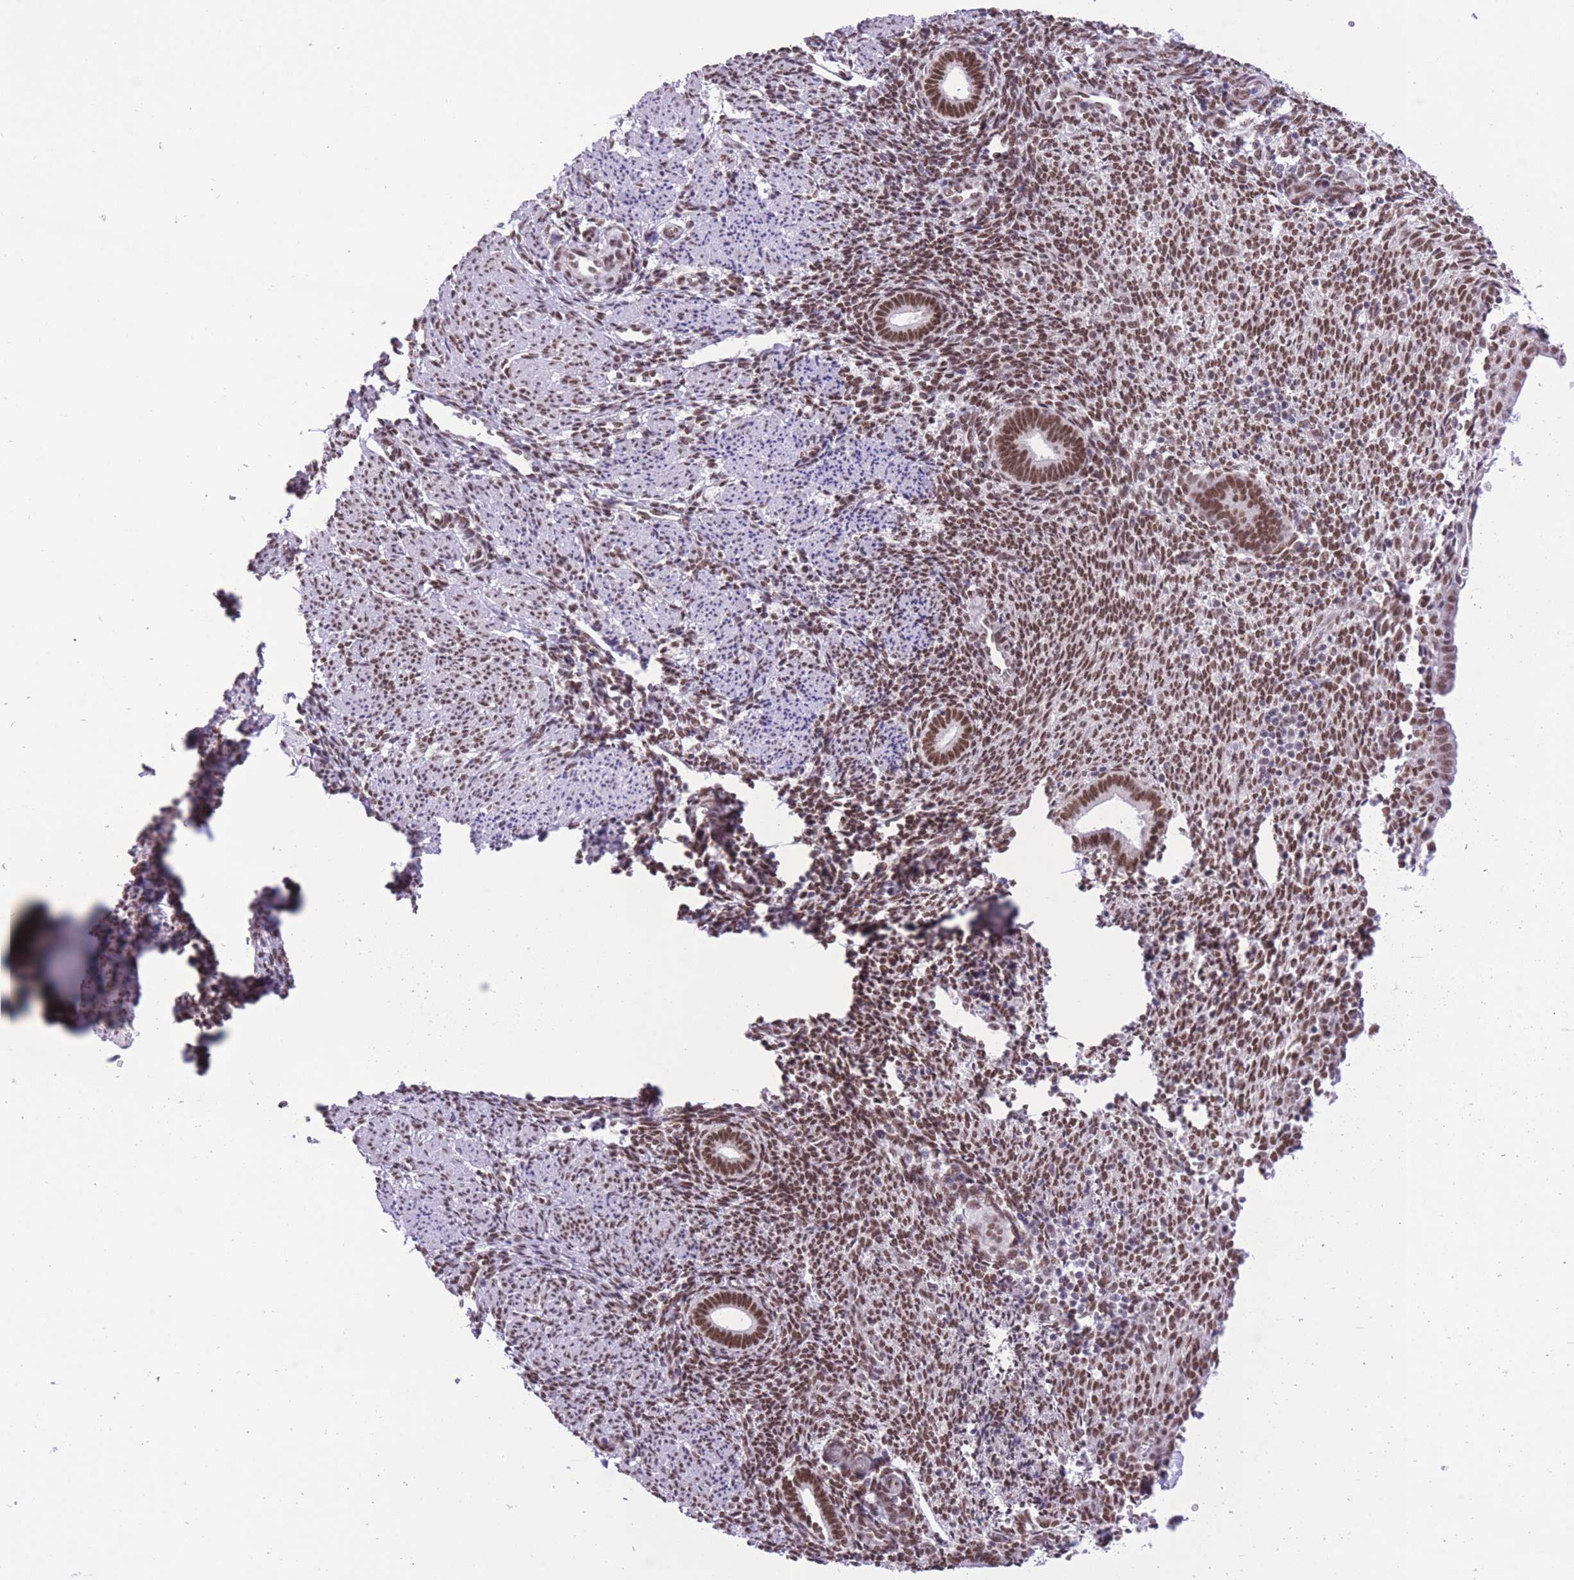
{"staining": {"intensity": "moderate", "quantity": "<25%", "location": "nuclear"}, "tissue": "endometrium", "cell_type": "Cells in endometrial stroma", "image_type": "normal", "snomed": [{"axis": "morphology", "description": "Normal tissue, NOS"}, {"axis": "topography", "description": "Endometrium"}], "caption": "Immunohistochemical staining of unremarkable endometrium demonstrates <25% levels of moderate nuclear protein positivity in approximately <25% of cells in endometrial stroma. (DAB (3,3'-diaminobenzidine) IHC with brightfield microscopy, high magnification).", "gene": "ZBED5", "patient": {"sex": "female", "age": 32}}